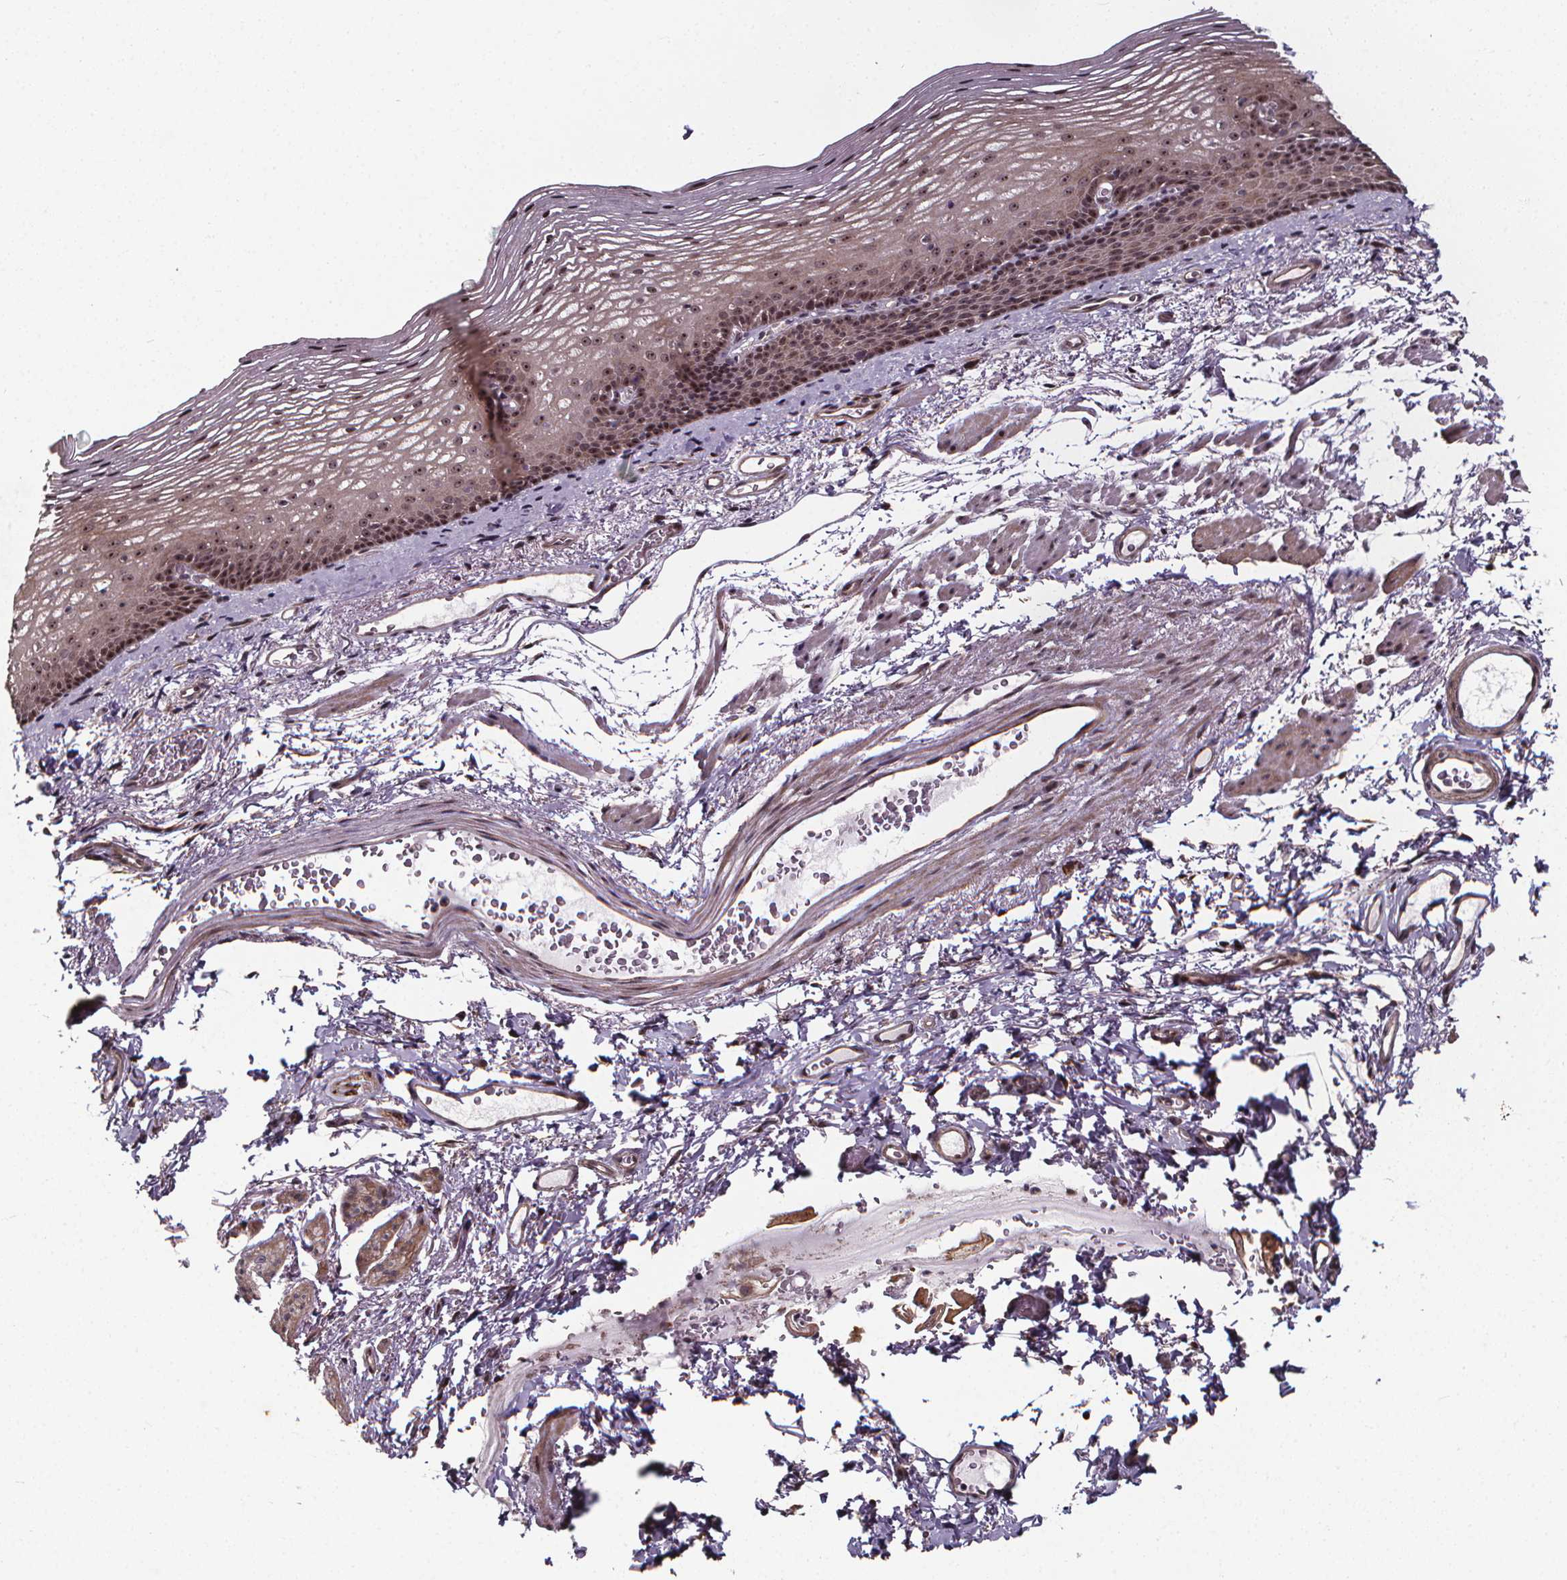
{"staining": {"intensity": "weak", "quantity": "25%-75%", "location": "cytoplasmic/membranous,nuclear"}, "tissue": "esophagus", "cell_type": "Squamous epithelial cells", "image_type": "normal", "snomed": [{"axis": "morphology", "description": "Normal tissue, NOS"}, {"axis": "topography", "description": "Esophagus"}], "caption": "DAB immunohistochemical staining of benign human esophagus shows weak cytoplasmic/membranous,nuclear protein expression in approximately 25%-75% of squamous epithelial cells.", "gene": "DDIT3", "patient": {"sex": "male", "age": 76}}